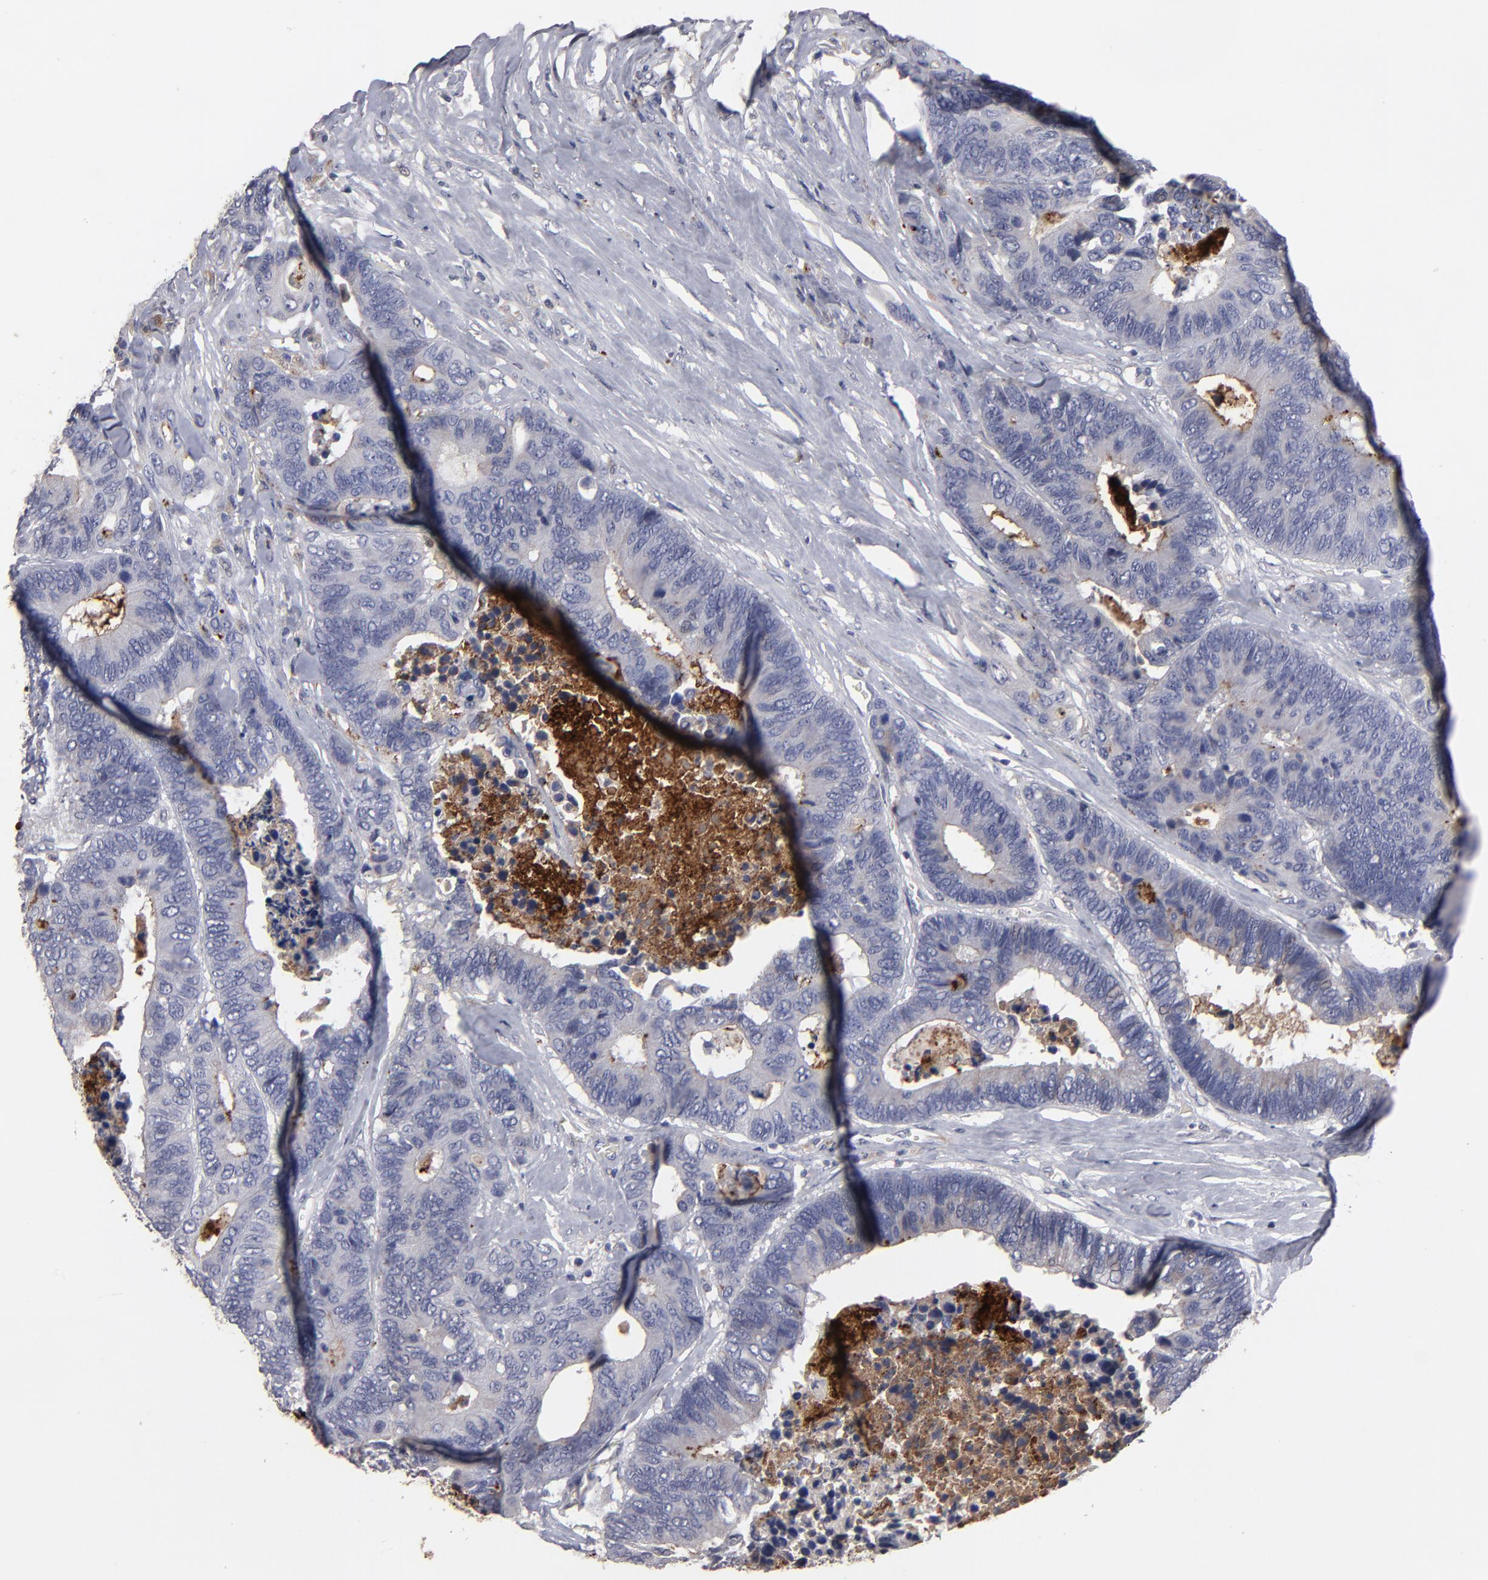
{"staining": {"intensity": "negative", "quantity": "none", "location": "none"}, "tissue": "colorectal cancer", "cell_type": "Tumor cells", "image_type": "cancer", "snomed": [{"axis": "morphology", "description": "Adenocarcinoma, NOS"}, {"axis": "topography", "description": "Rectum"}], "caption": "Human colorectal cancer stained for a protein using immunohistochemistry (IHC) displays no staining in tumor cells.", "gene": "GPM6B", "patient": {"sex": "male", "age": 55}}